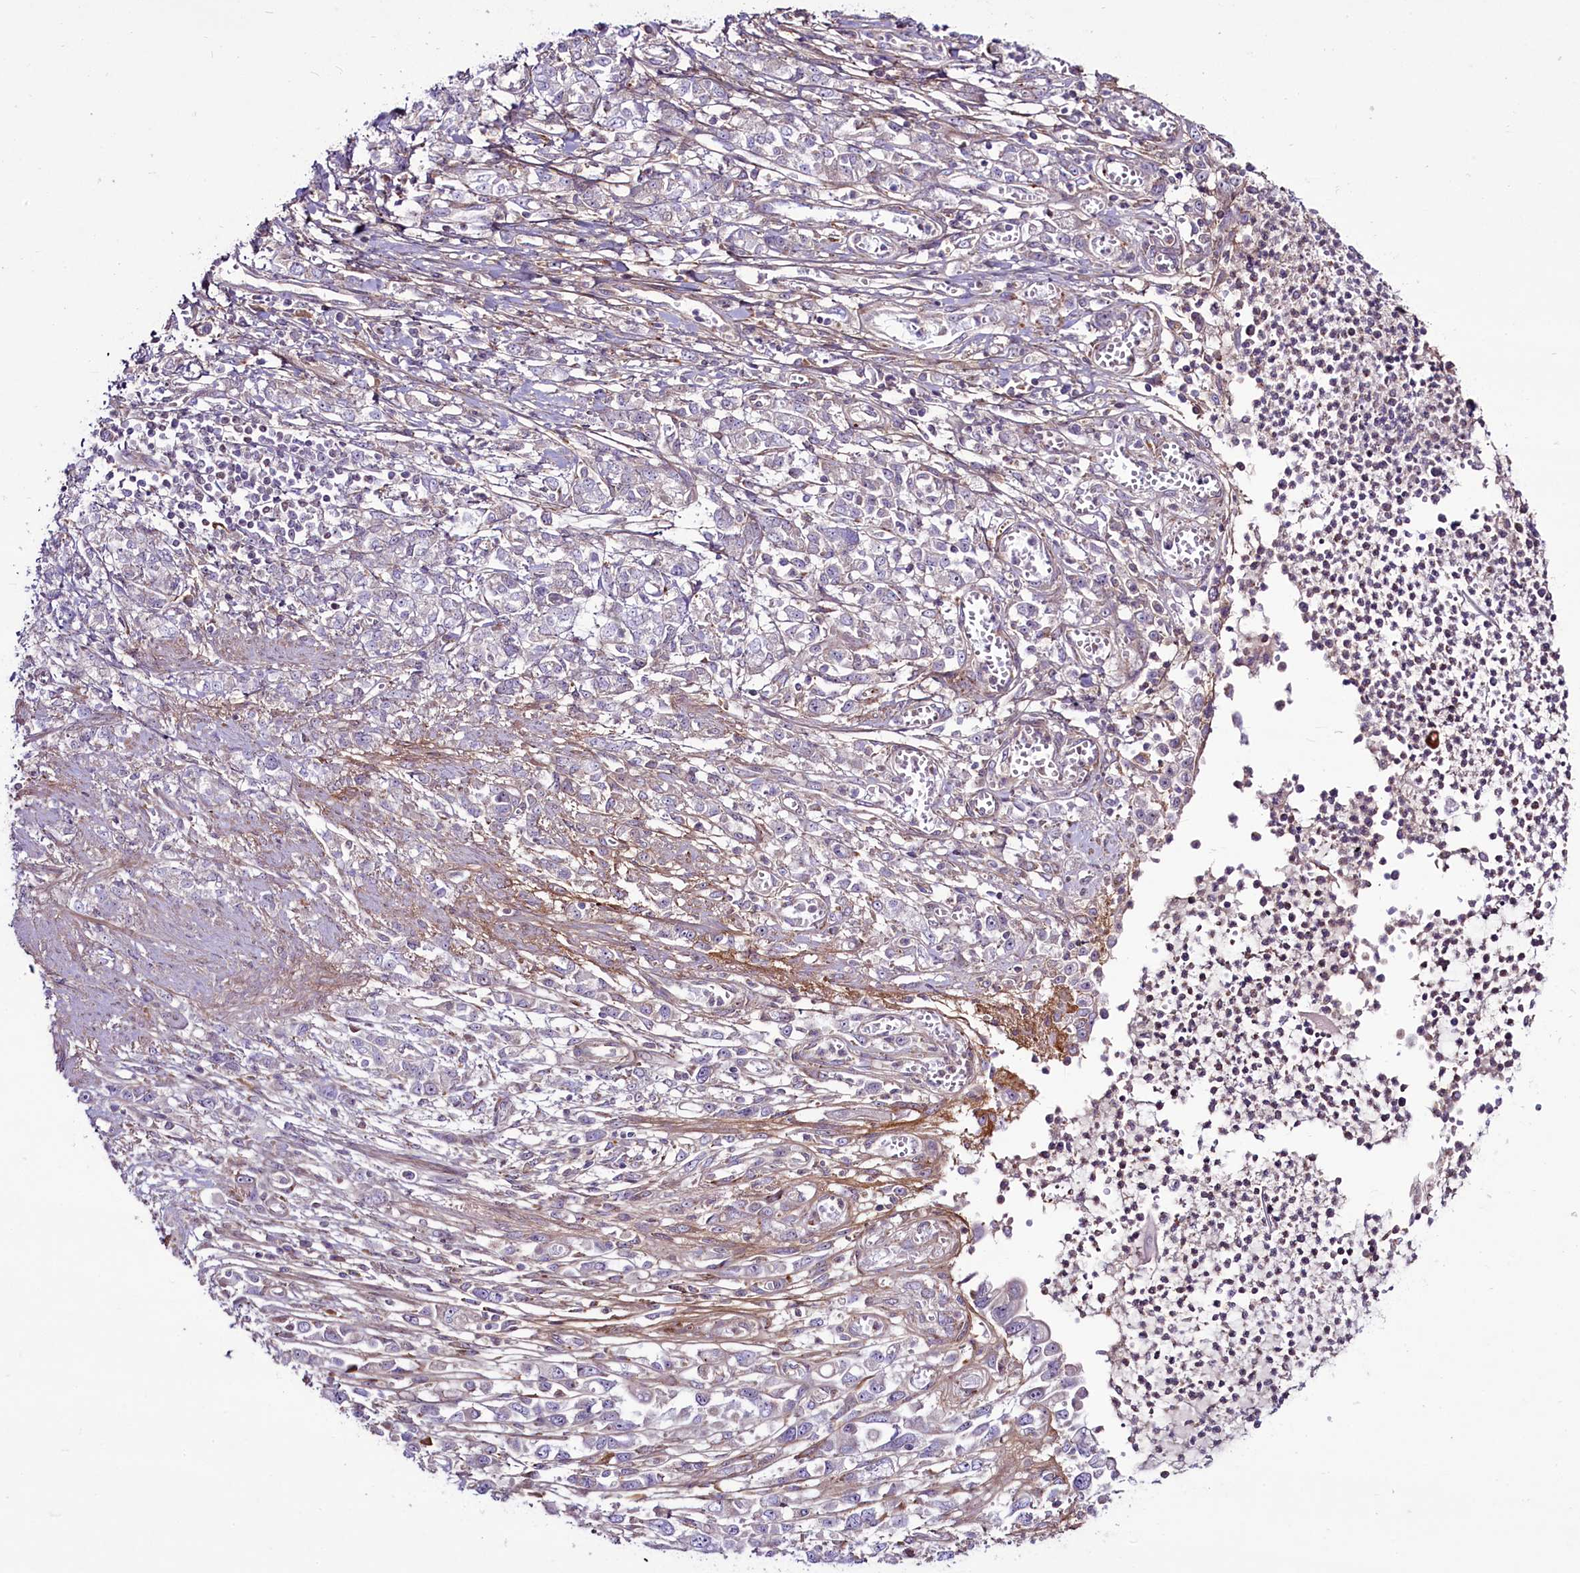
{"staining": {"intensity": "negative", "quantity": "none", "location": "none"}, "tissue": "stomach cancer", "cell_type": "Tumor cells", "image_type": "cancer", "snomed": [{"axis": "morphology", "description": "Adenocarcinoma, NOS"}, {"axis": "topography", "description": "Stomach"}], "caption": "DAB (3,3'-diaminobenzidine) immunohistochemical staining of stomach cancer demonstrates no significant expression in tumor cells.", "gene": "RSBN1", "patient": {"sex": "female", "age": 76}}